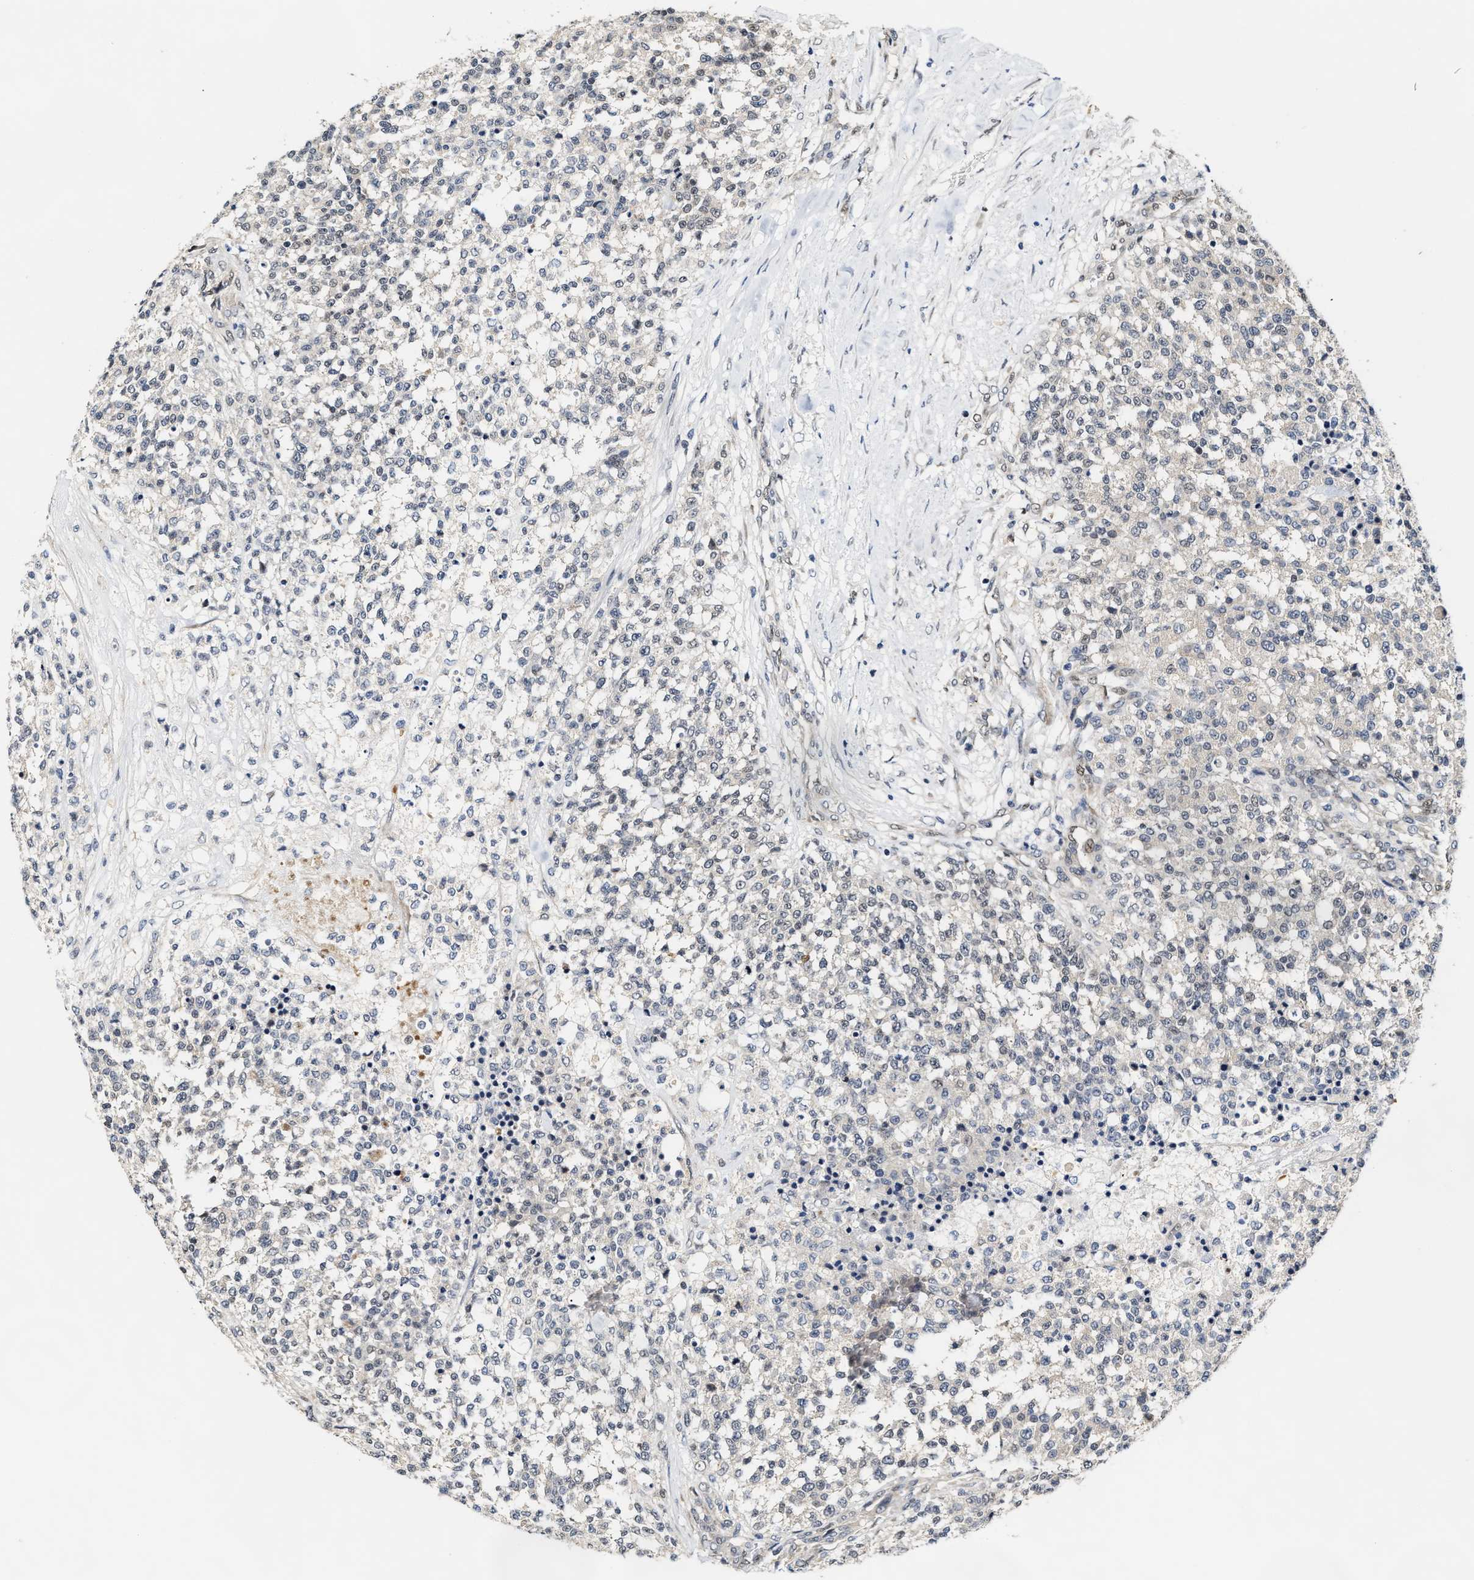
{"staining": {"intensity": "negative", "quantity": "none", "location": "none"}, "tissue": "testis cancer", "cell_type": "Tumor cells", "image_type": "cancer", "snomed": [{"axis": "morphology", "description": "Seminoma, NOS"}, {"axis": "topography", "description": "Testis"}], "caption": "DAB immunohistochemical staining of testis seminoma displays no significant positivity in tumor cells. (DAB immunohistochemistry, high magnification).", "gene": "TCF4", "patient": {"sex": "male", "age": 59}}